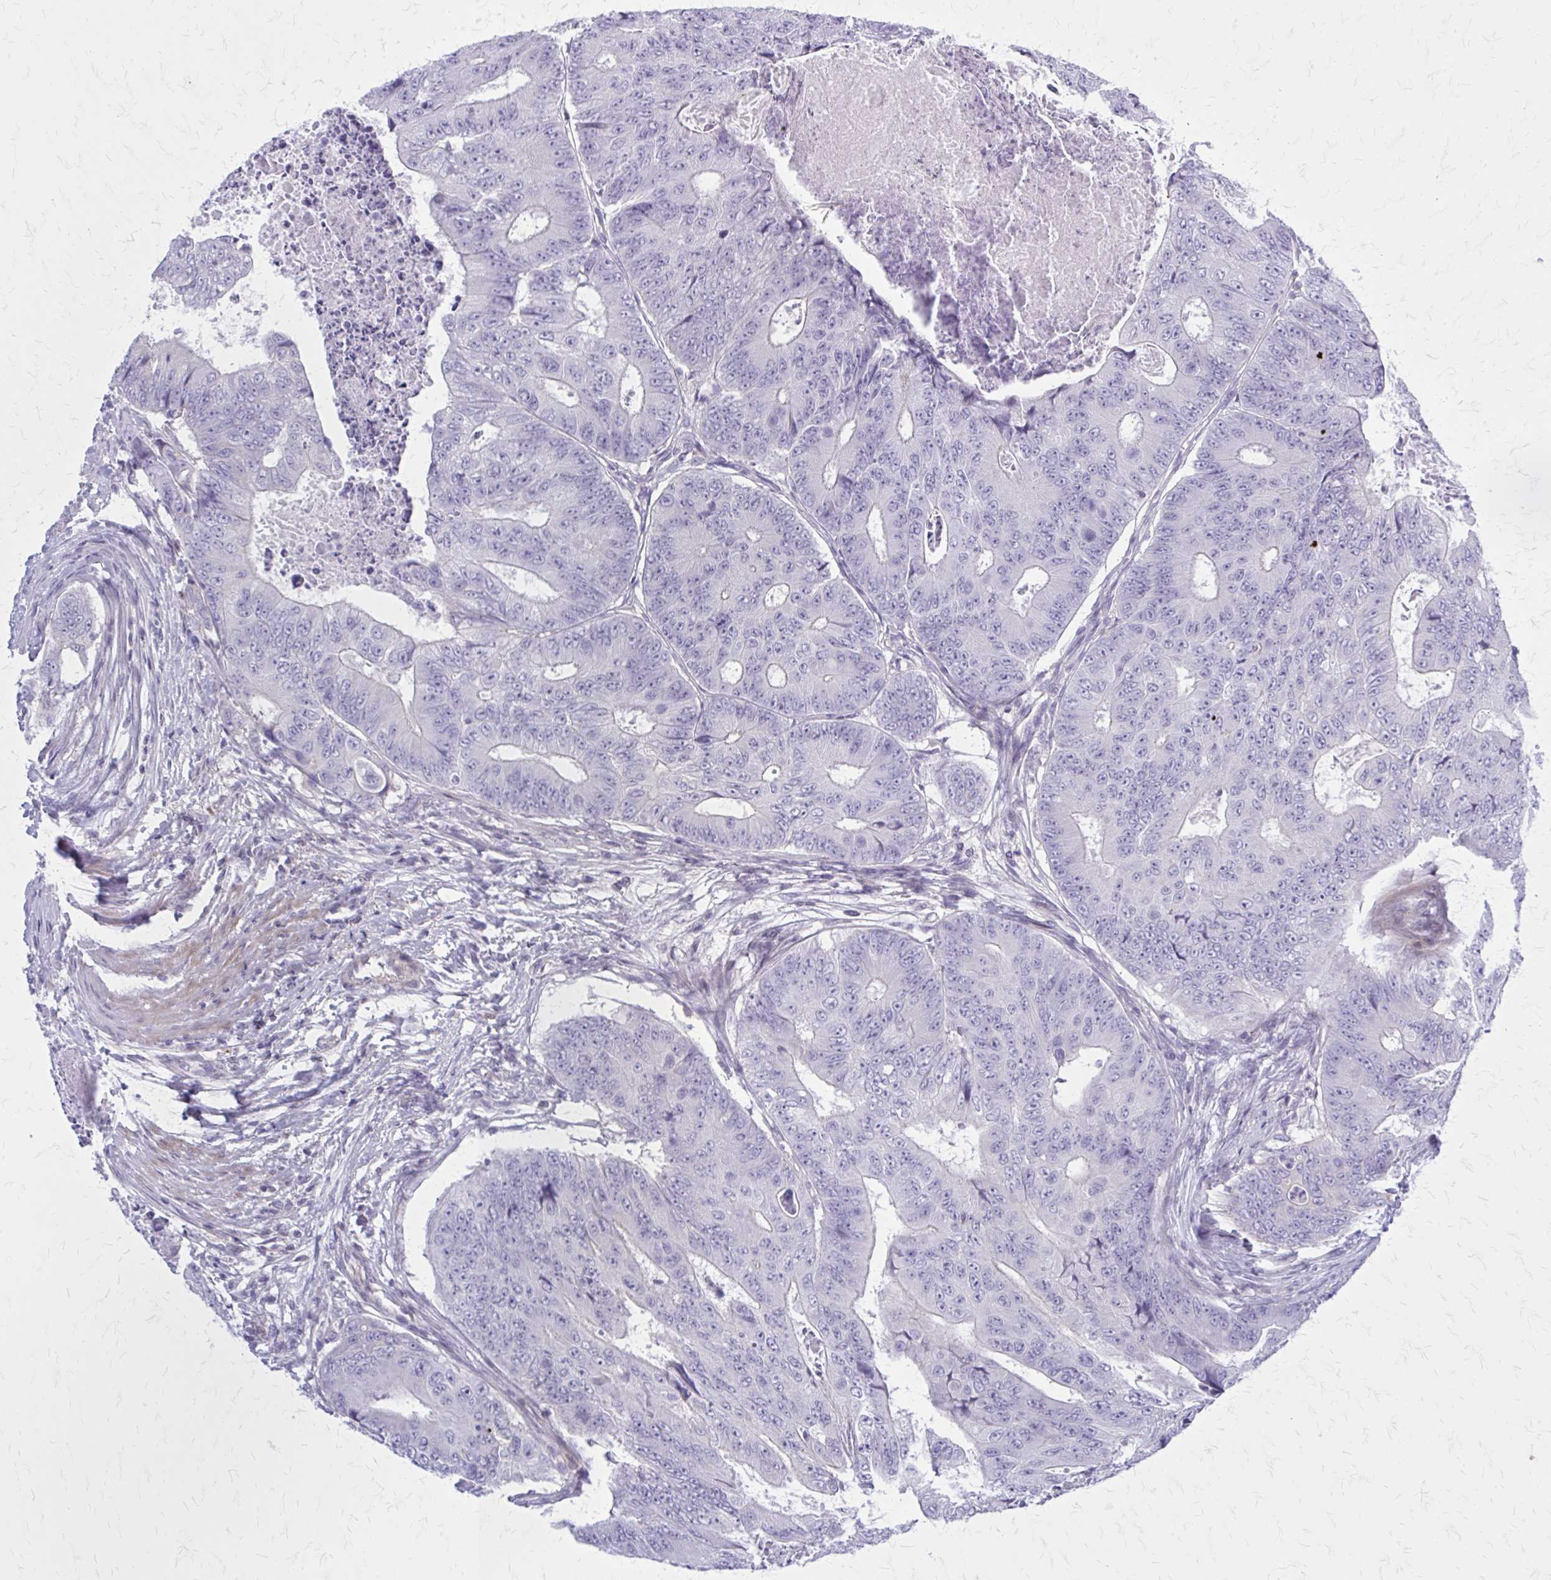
{"staining": {"intensity": "negative", "quantity": "none", "location": "none"}, "tissue": "colorectal cancer", "cell_type": "Tumor cells", "image_type": "cancer", "snomed": [{"axis": "morphology", "description": "Adenocarcinoma, NOS"}, {"axis": "topography", "description": "Colon"}], "caption": "Immunohistochemistry image of human colorectal cancer (adenocarcinoma) stained for a protein (brown), which demonstrates no expression in tumor cells. (DAB IHC, high magnification).", "gene": "PITPNM1", "patient": {"sex": "female", "age": 48}}